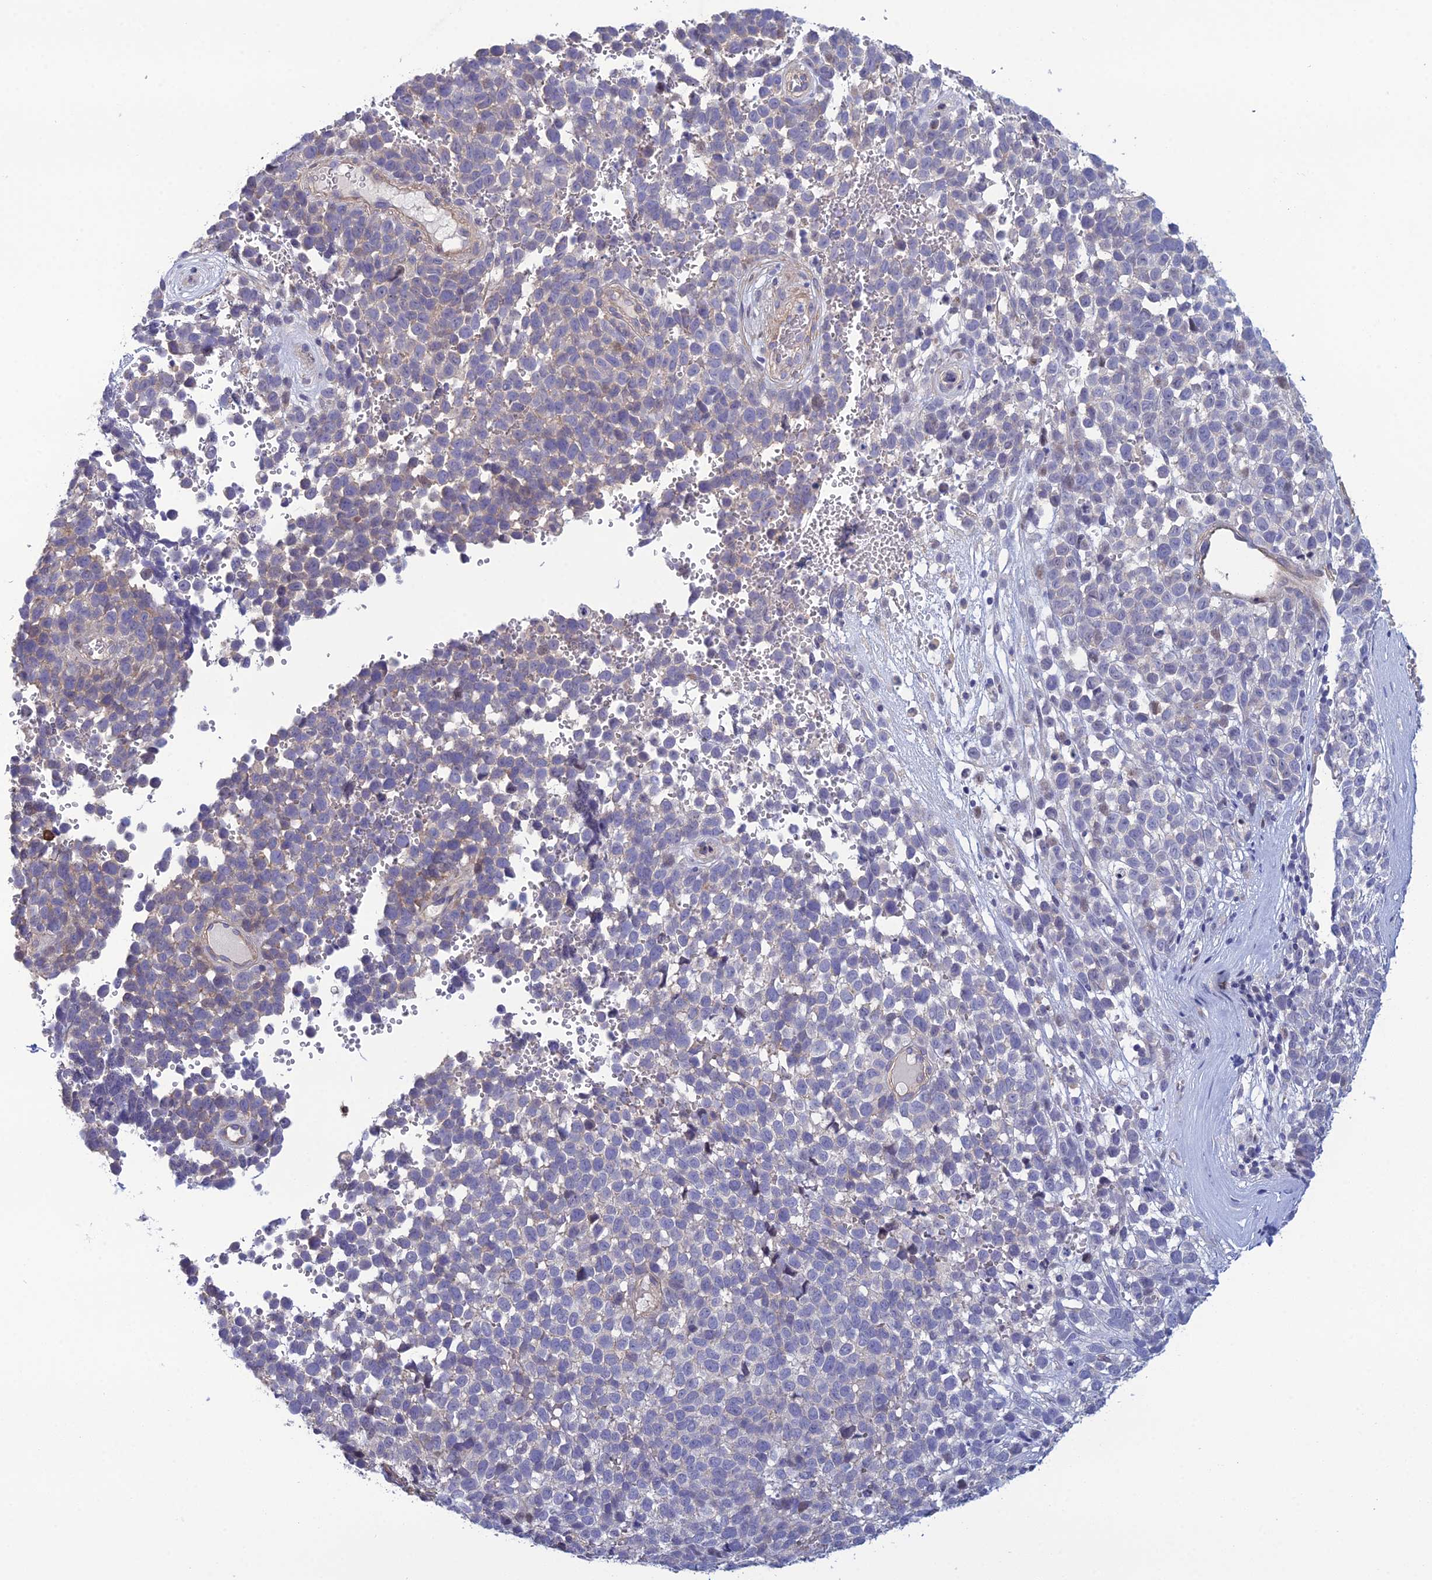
{"staining": {"intensity": "negative", "quantity": "none", "location": "none"}, "tissue": "melanoma", "cell_type": "Tumor cells", "image_type": "cancer", "snomed": [{"axis": "morphology", "description": "Malignant melanoma, NOS"}, {"axis": "topography", "description": "Nose, NOS"}], "caption": "Immunohistochemistry of melanoma reveals no staining in tumor cells.", "gene": "LZTS2", "patient": {"sex": "female", "age": 48}}